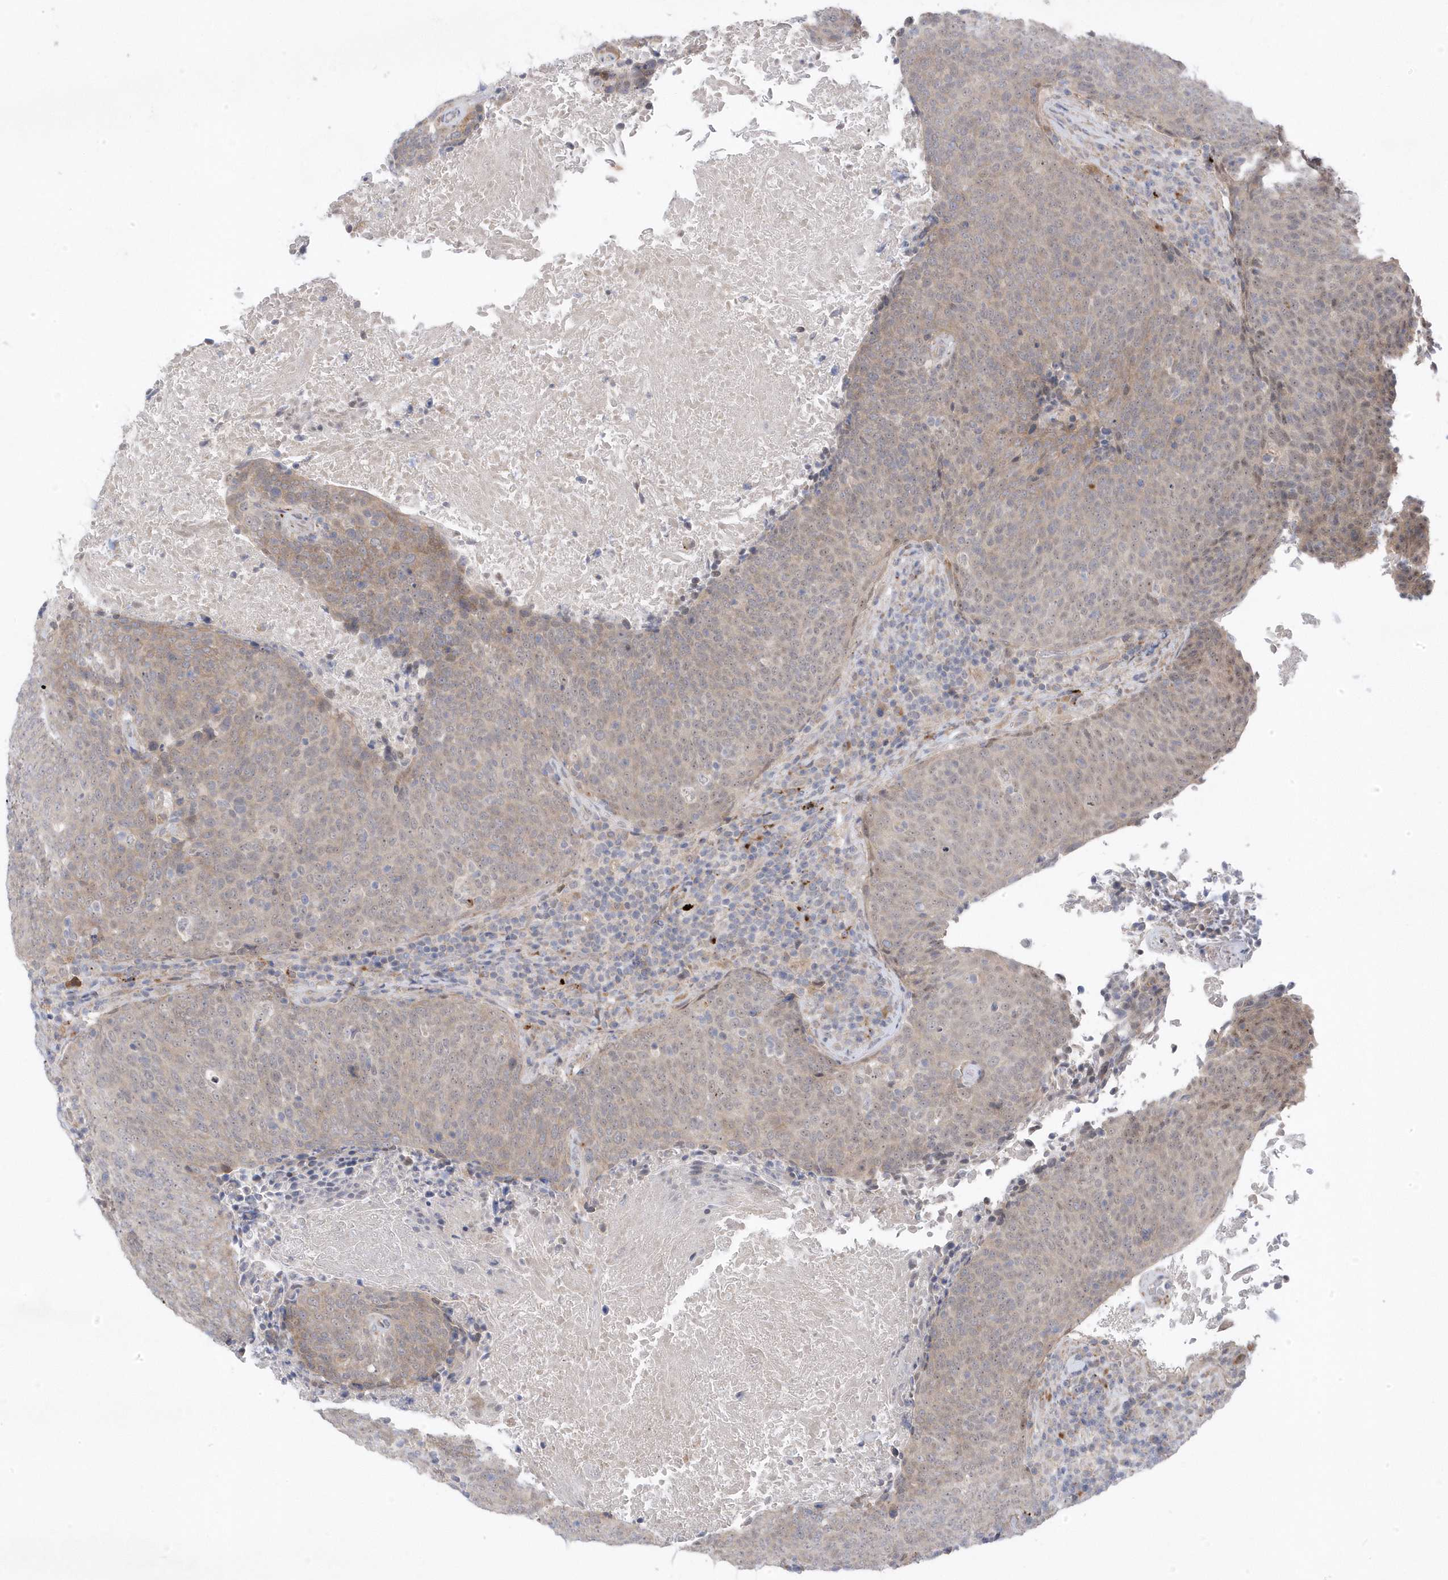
{"staining": {"intensity": "weak", "quantity": "25%-75%", "location": "cytoplasmic/membranous"}, "tissue": "head and neck cancer", "cell_type": "Tumor cells", "image_type": "cancer", "snomed": [{"axis": "morphology", "description": "Squamous cell carcinoma, NOS"}, {"axis": "morphology", "description": "Squamous cell carcinoma, metastatic, NOS"}, {"axis": "topography", "description": "Lymph node"}, {"axis": "topography", "description": "Head-Neck"}], "caption": "Human metastatic squamous cell carcinoma (head and neck) stained with a brown dye exhibits weak cytoplasmic/membranous positive expression in approximately 25%-75% of tumor cells.", "gene": "ANAPC1", "patient": {"sex": "male", "age": 62}}